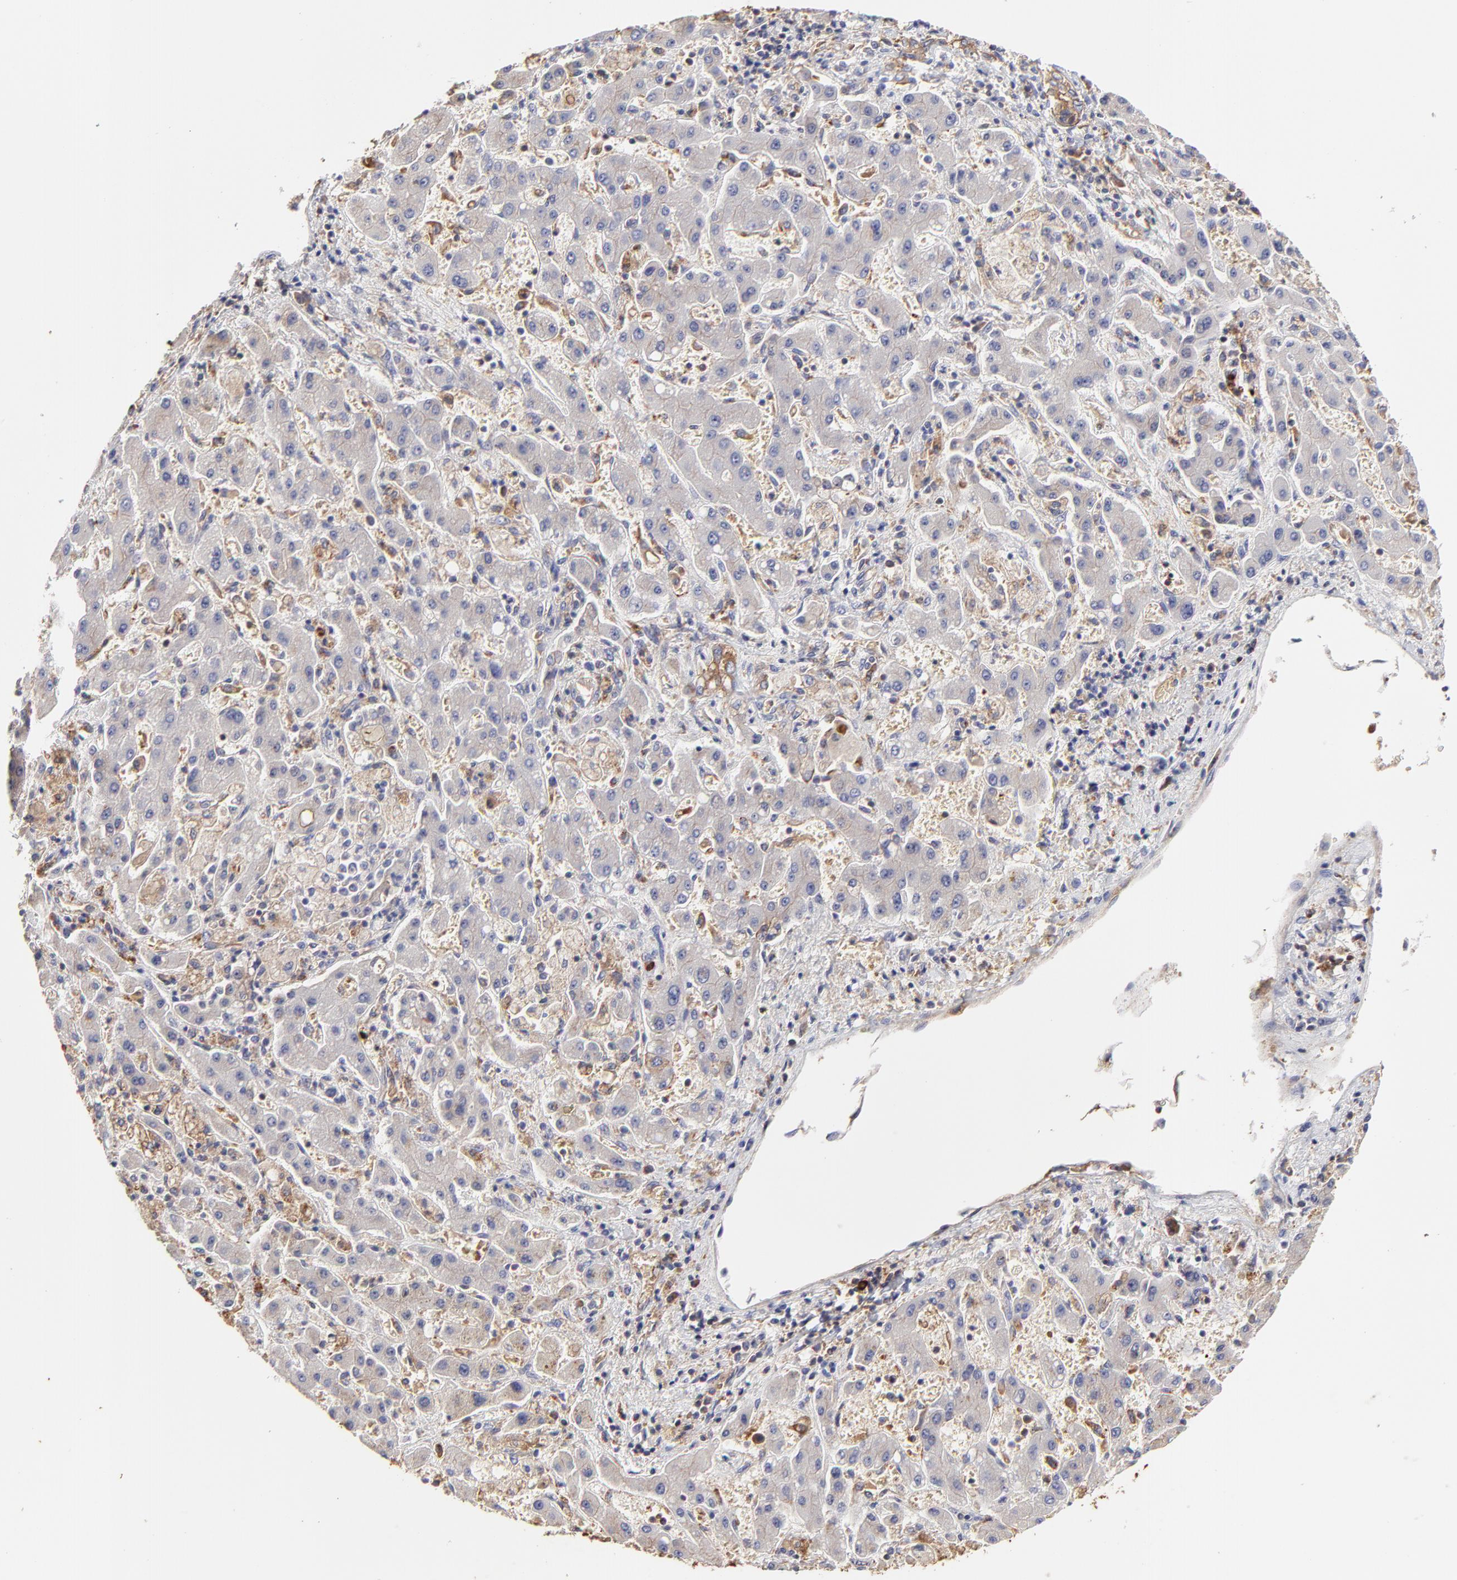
{"staining": {"intensity": "weak", "quantity": ">75%", "location": "cytoplasmic/membranous"}, "tissue": "liver cancer", "cell_type": "Tumor cells", "image_type": "cancer", "snomed": [{"axis": "morphology", "description": "Cholangiocarcinoma"}, {"axis": "topography", "description": "Liver"}], "caption": "A low amount of weak cytoplasmic/membranous positivity is seen in about >75% of tumor cells in liver cholangiocarcinoma tissue.", "gene": "CD2AP", "patient": {"sex": "male", "age": 50}}